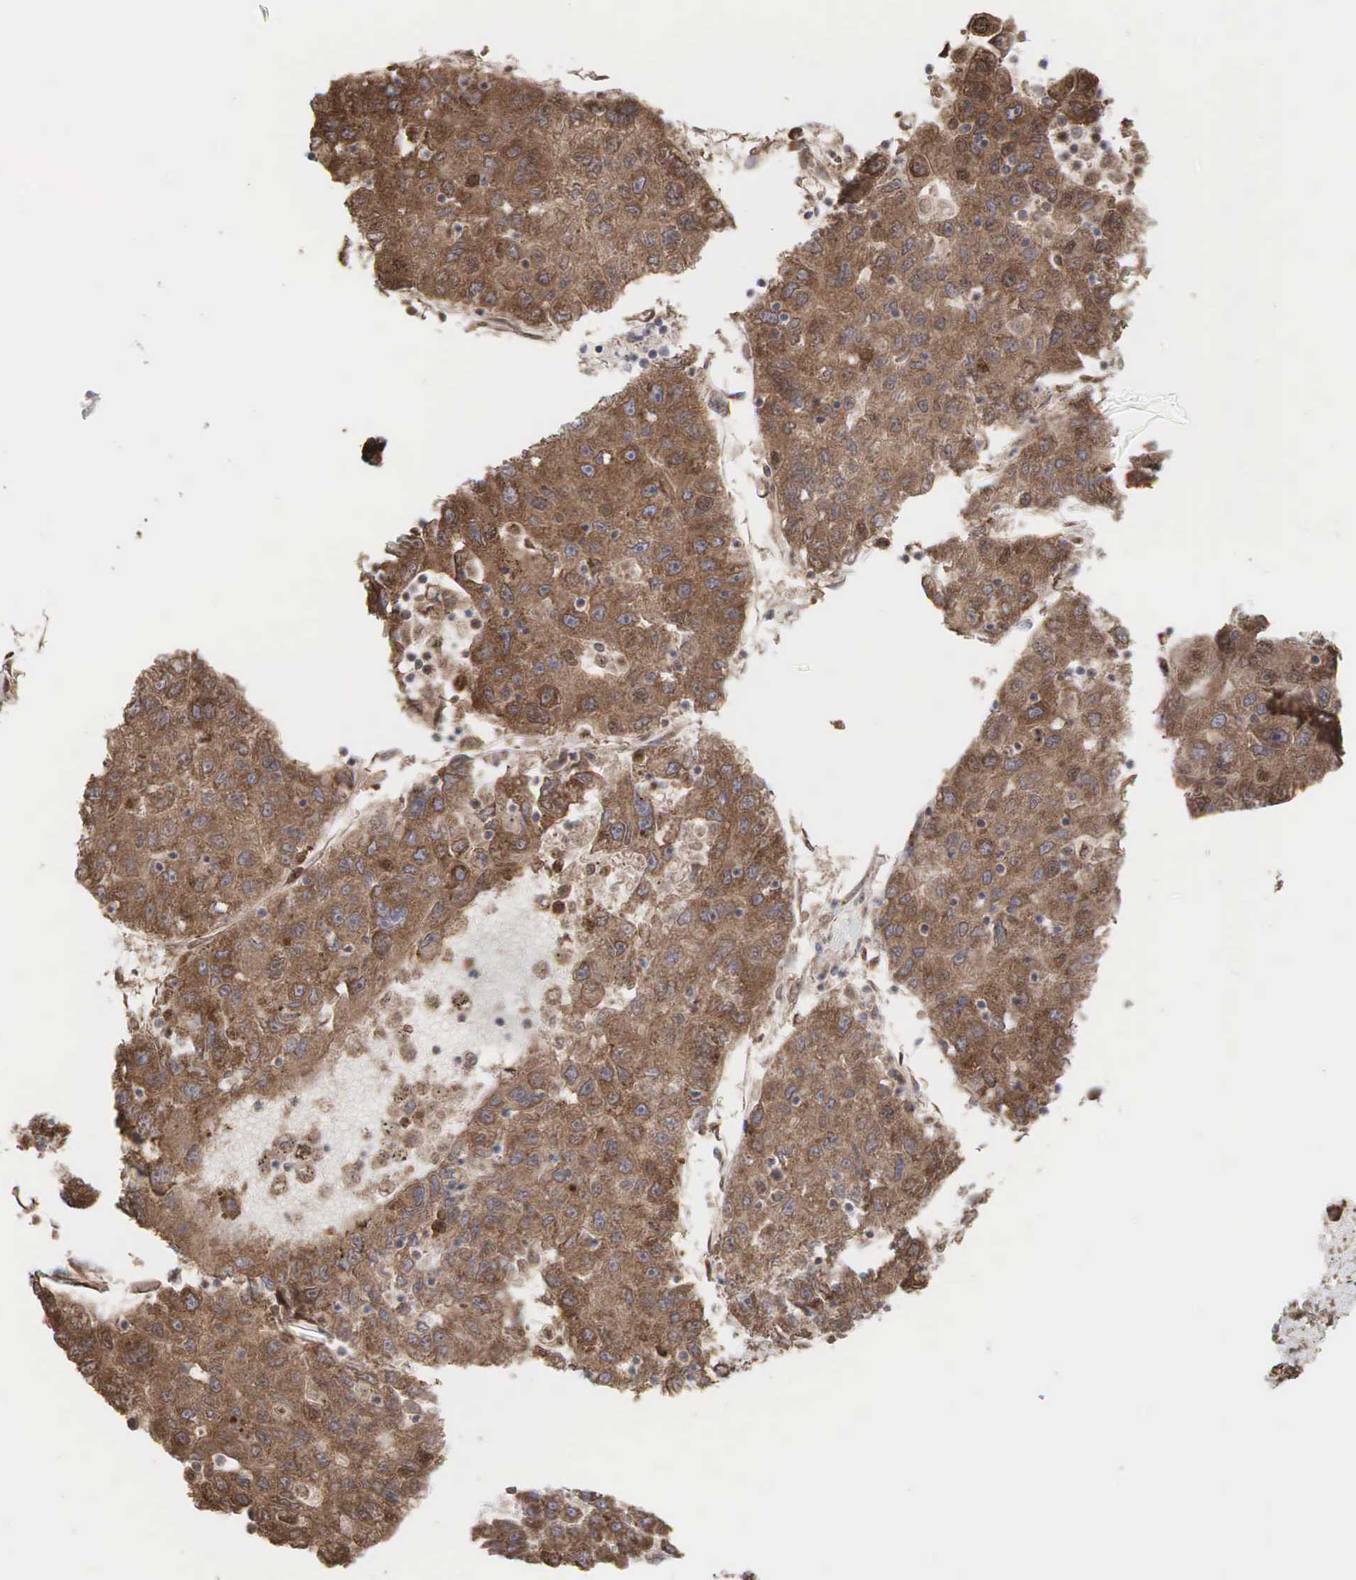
{"staining": {"intensity": "moderate", "quantity": ">75%", "location": "cytoplasmic/membranous,nuclear"}, "tissue": "liver cancer", "cell_type": "Tumor cells", "image_type": "cancer", "snomed": [{"axis": "morphology", "description": "Carcinoma, Hepatocellular, NOS"}, {"axis": "topography", "description": "Liver"}], "caption": "Protein analysis of liver hepatocellular carcinoma tissue demonstrates moderate cytoplasmic/membranous and nuclear staining in approximately >75% of tumor cells.", "gene": "PABPC5", "patient": {"sex": "male", "age": 49}}